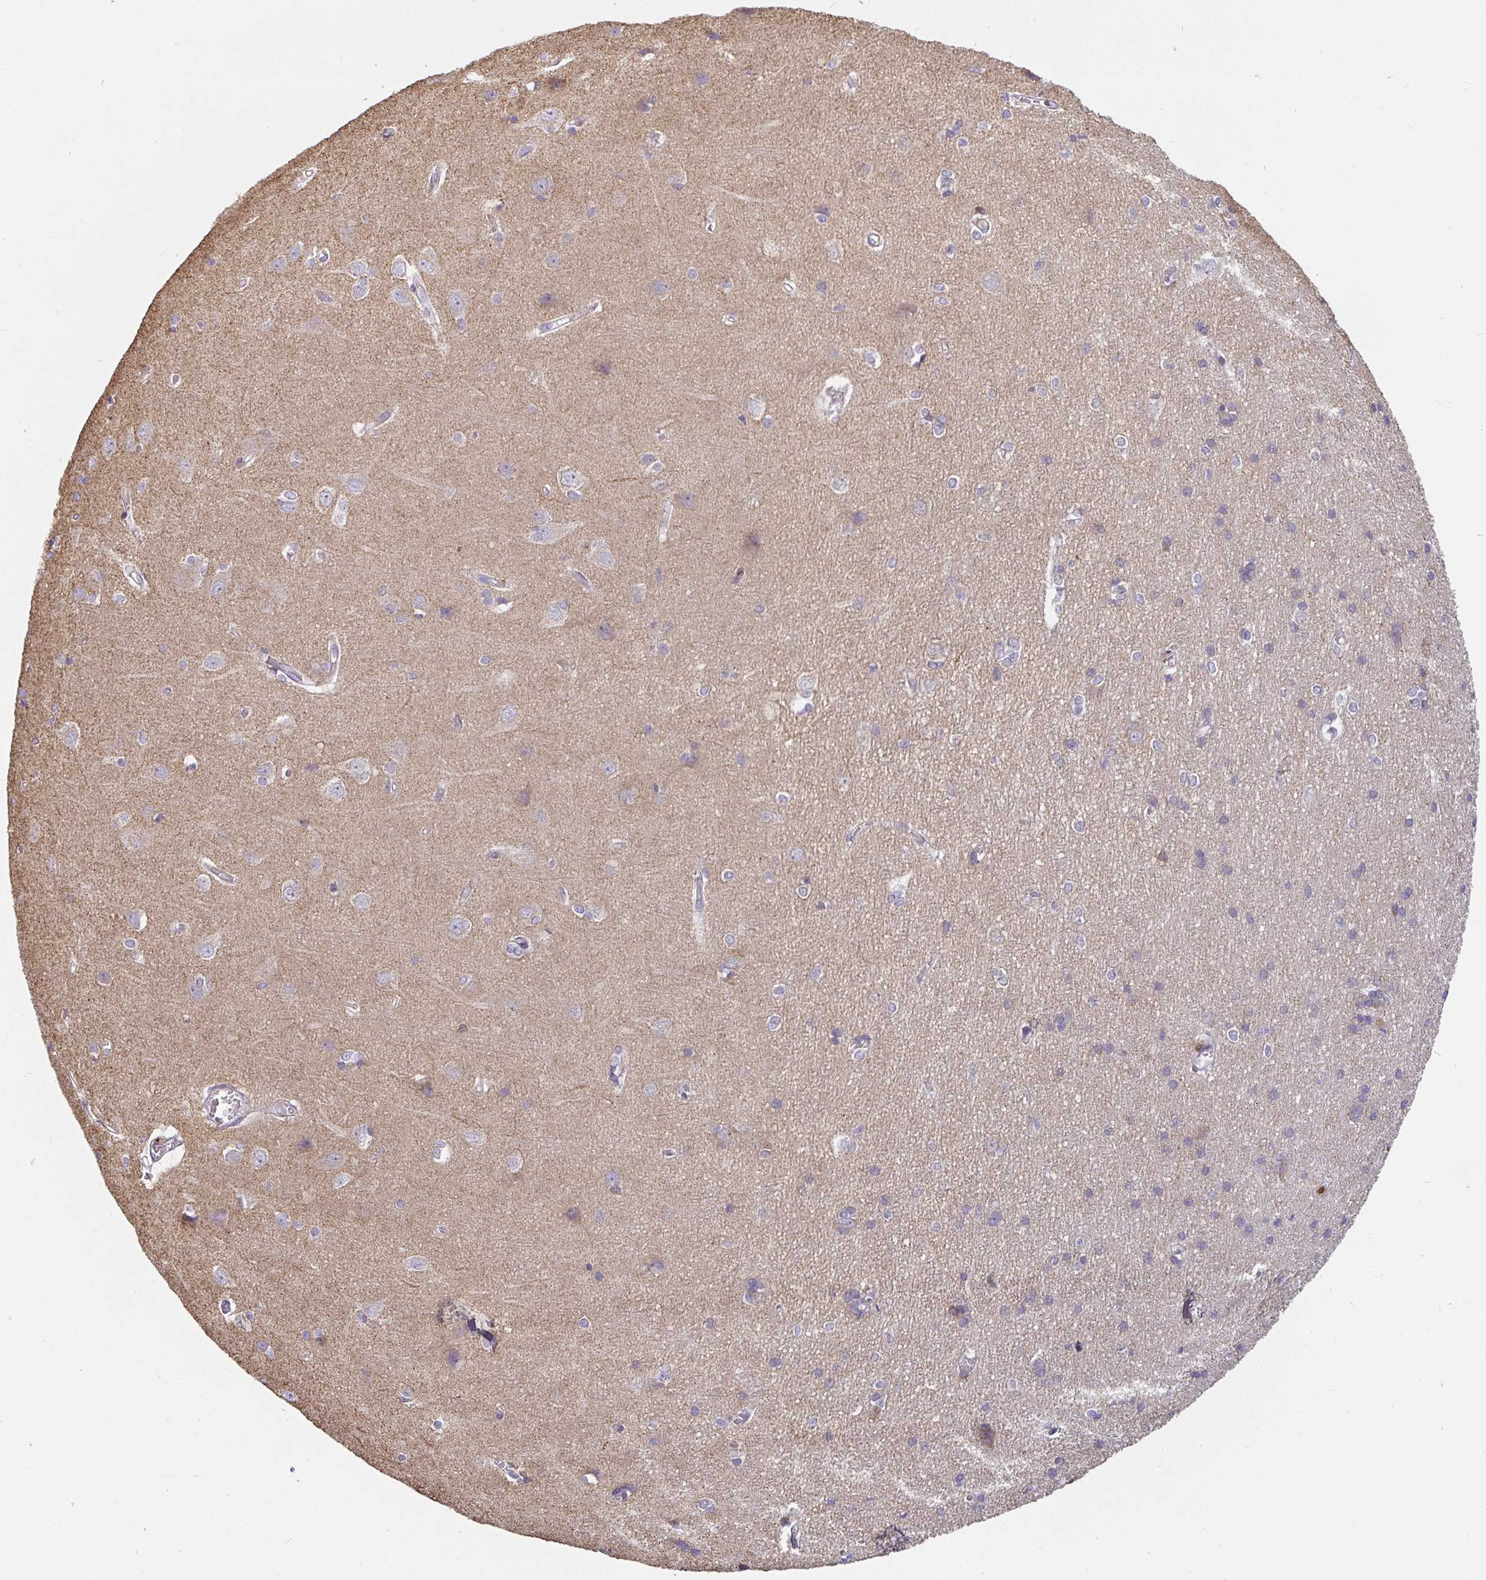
{"staining": {"intensity": "negative", "quantity": "none", "location": "none"}, "tissue": "cerebral cortex", "cell_type": "Endothelial cells", "image_type": "normal", "snomed": [{"axis": "morphology", "description": "Normal tissue, NOS"}, {"axis": "topography", "description": "Cerebral cortex"}], "caption": "Cerebral cortex was stained to show a protein in brown. There is no significant expression in endothelial cells. (Immunohistochemistry (ihc), brightfield microscopy, high magnification).", "gene": "CSF3R", "patient": {"sex": "male", "age": 37}}